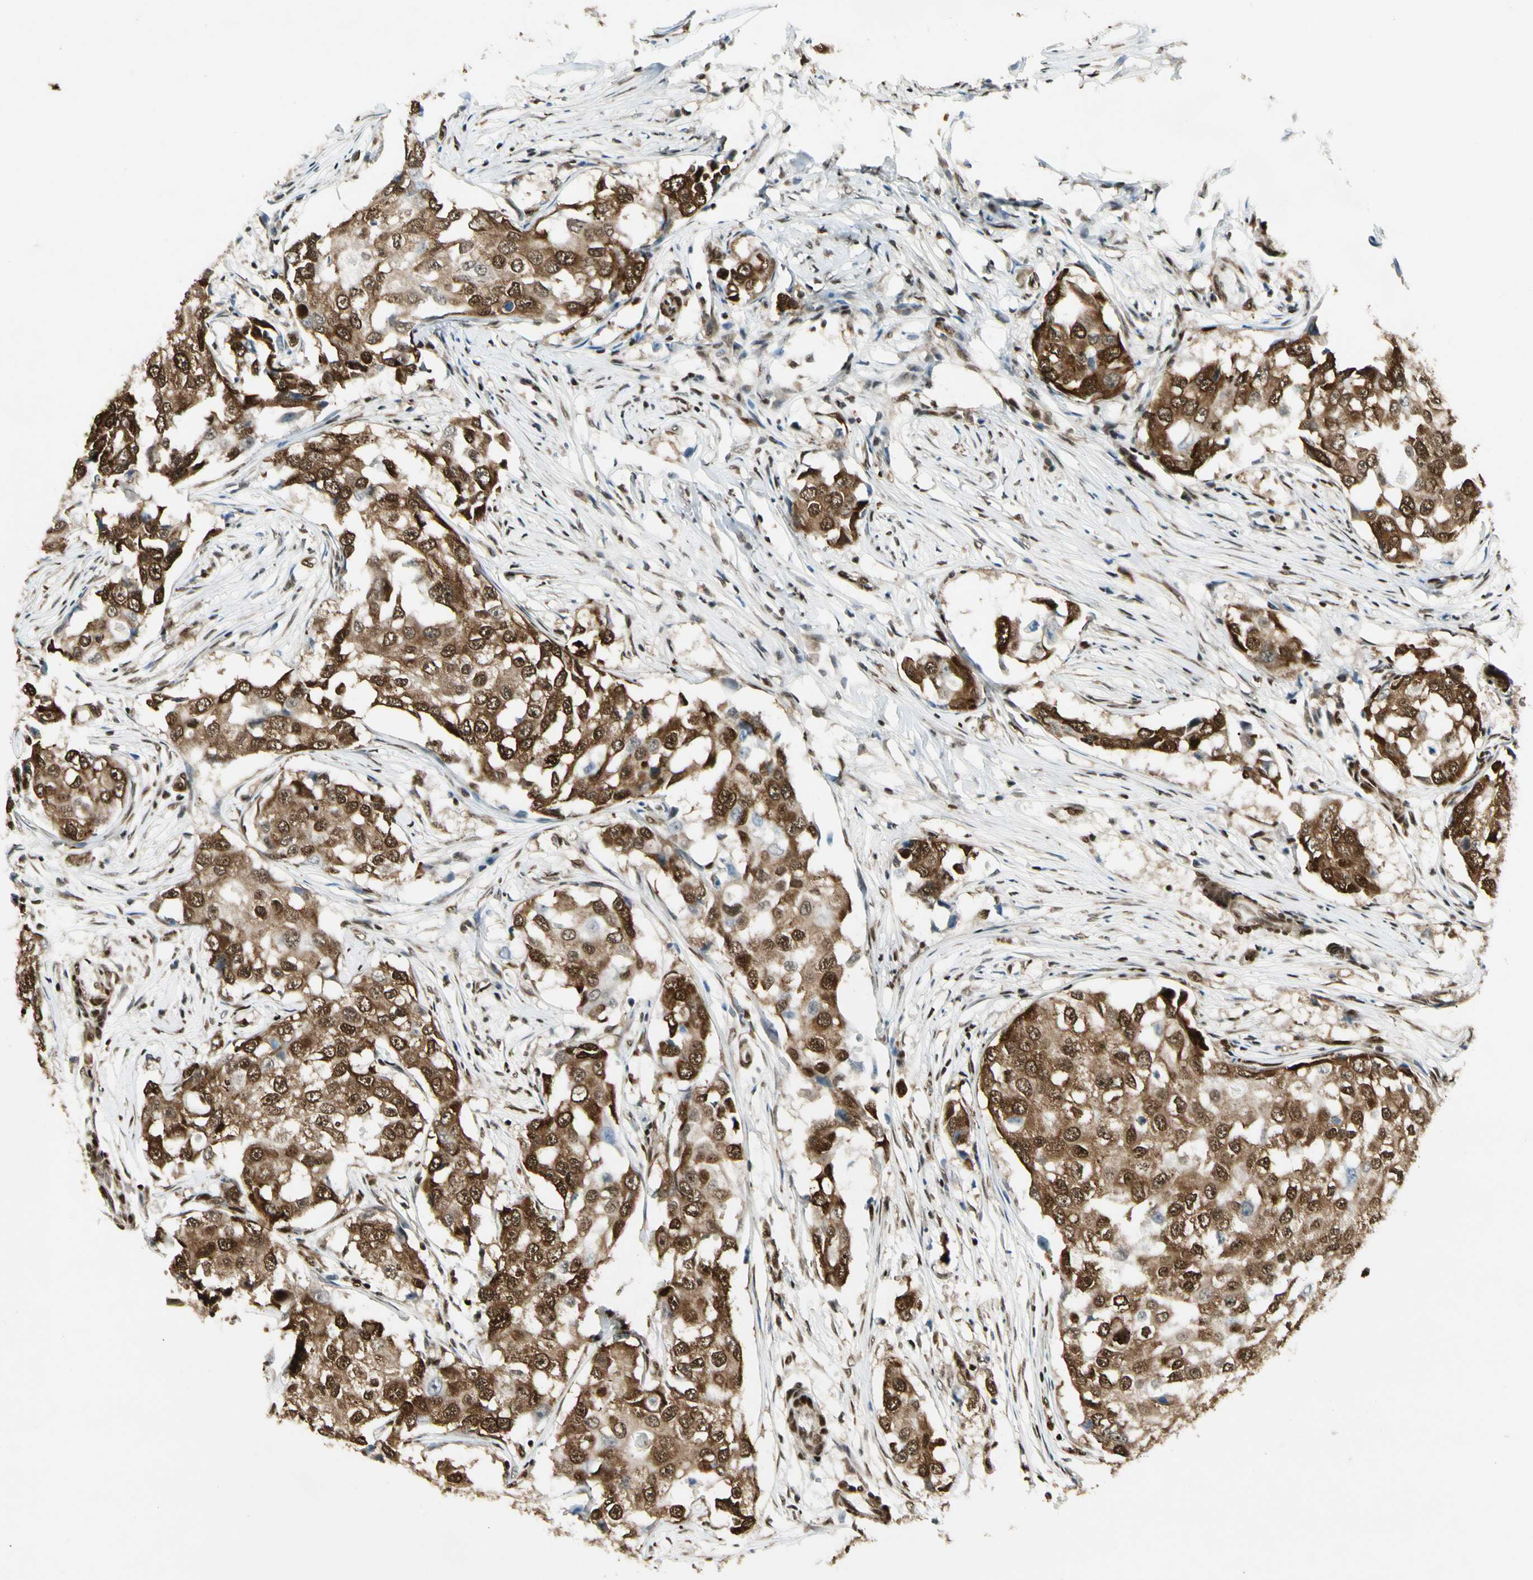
{"staining": {"intensity": "strong", "quantity": ">75%", "location": "cytoplasmic/membranous,nuclear"}, "tissue": "breast cancer", "cell_type": "Tumor cells", "image_type": "cancer", "snomed": [{"axis": "morphology", "description": "Duct carcinoma"}, {"axis": "topography", "description": "Breast"}], "caption": "A brown stain highlights strong cytoplasmic/membranous and nuclear expression of a protein in human breast infiltrating ductal carcinoma tumor cells. The staining was performed using DAB, with brown indicating positive protein expression. Nuclei are stained blue with hematoxylin.", "gene": "FUS", "patient": {"sex": "female", "age": 27}}